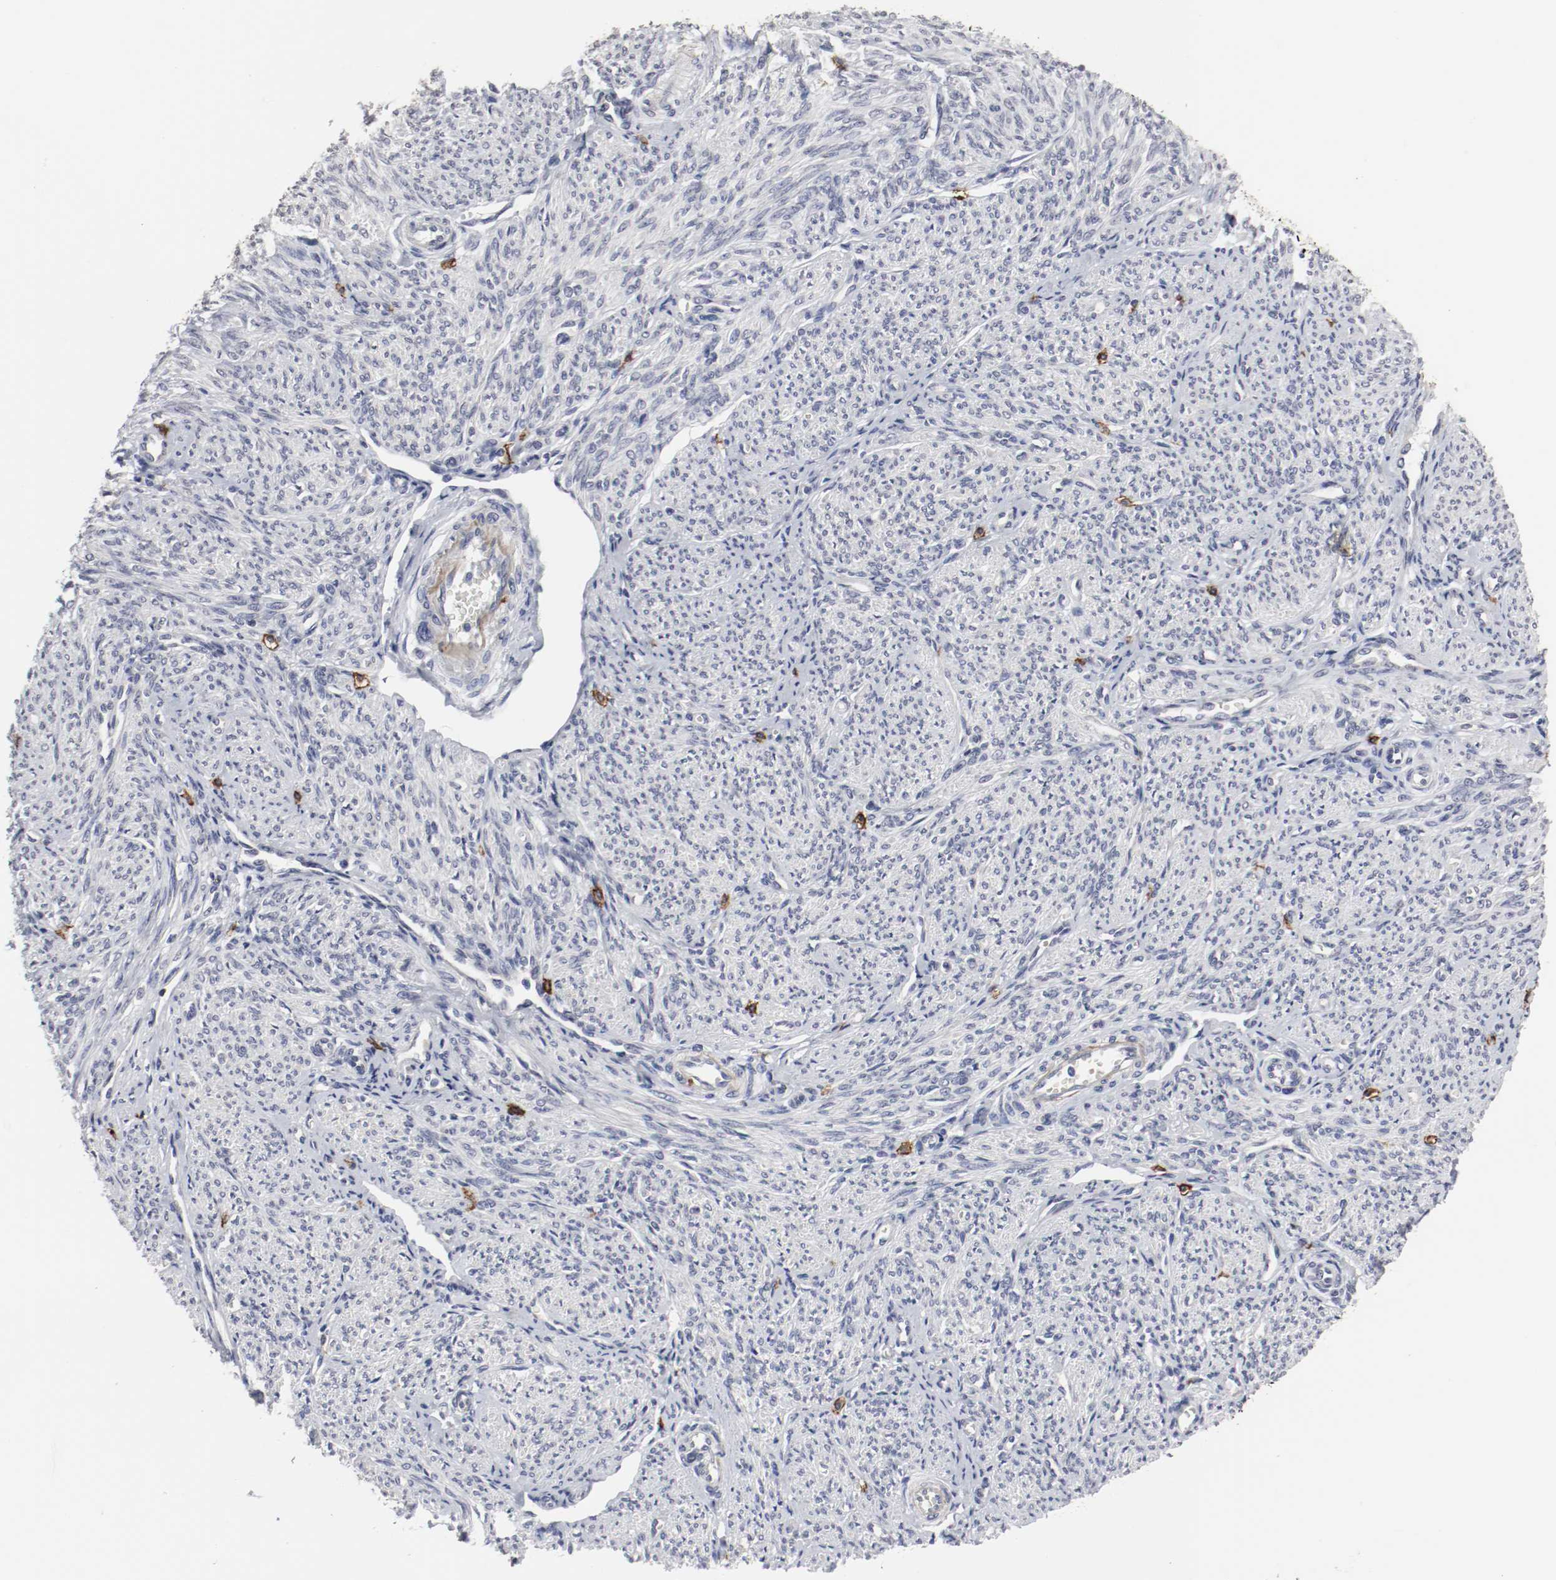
{"staining": {"intensity": "negative", "quantity": "none", "location": "none"}, "tissue": "smooth muscle", "cell_type": "Smooth muscle cells", "image_type": "normal", "snomed": [{"axis": "morphology", "description": "Normal tissue, NOS"}, {"axis": "topography", "description": "Smooth muscle"}], "caption": "Smooth muscle cells are negative for protein expression in benign human smooth muscle. (DAB immunohistochemistry (IHC) with hematoxylin counter stain).", "gene": "KIT", "patient": {"sex": "female", "age": 65}}